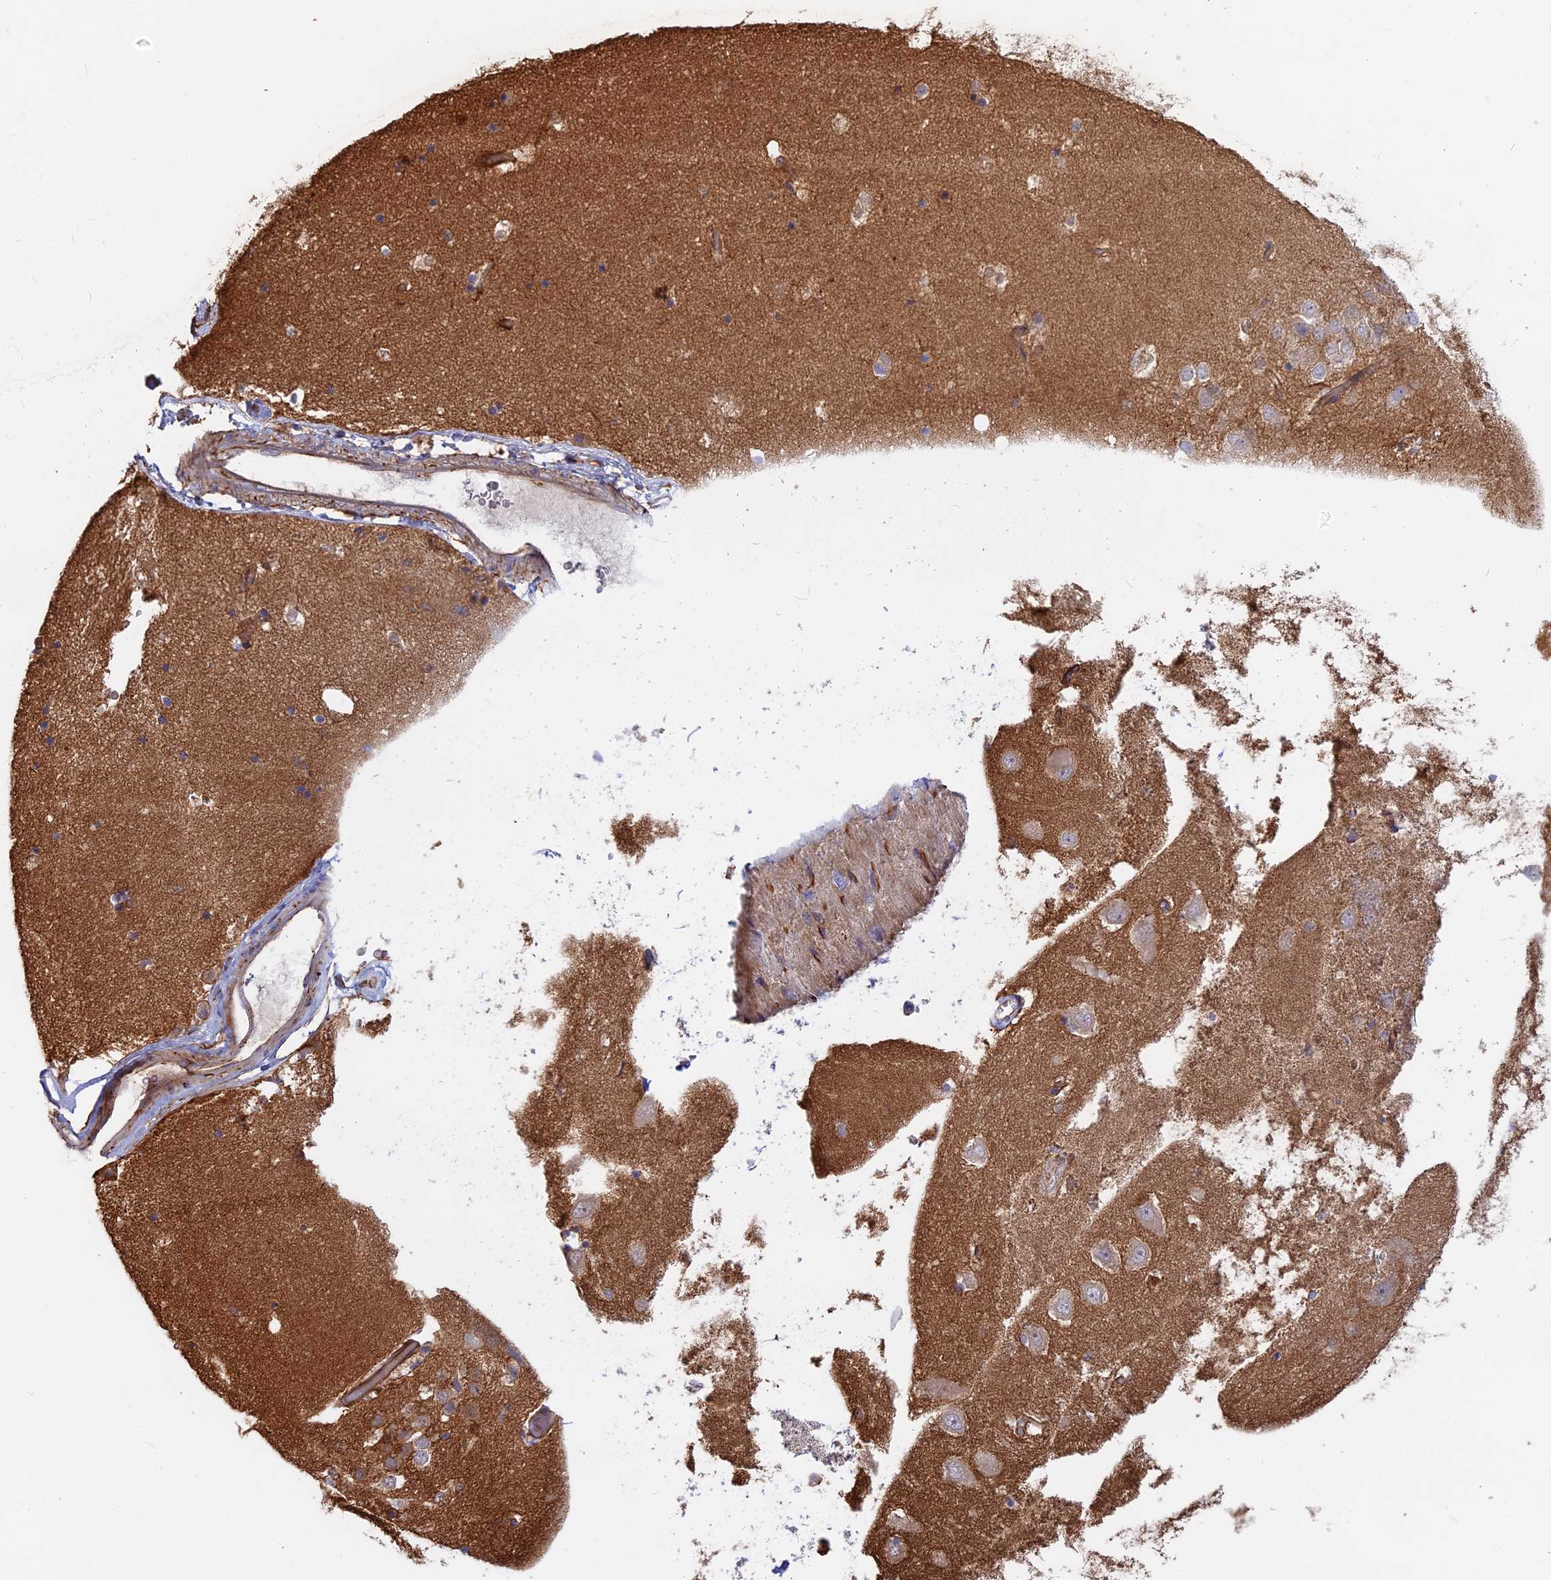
{"staining": {"intensity": "moderate", "quantity": "<25%", "location": "cytoplasmic/membranous"}, "tissue": "hippocampus", "cell_type": "Glial cells", "image_type": "normal", "snomed": [{"axis": "morphology", "description": "Normal tissue, NOS"}, {"axis": "topography", "description": "Hippocampus"}], "caption": "Immunohistochemical staining of benign human hippocampus displays <25% levels of moderate cytoplasmic/membranous protein expression in approximately <25% of glial cells.", "gene": "CNBD2", "patient": {"sex": "female", "age": 52}}